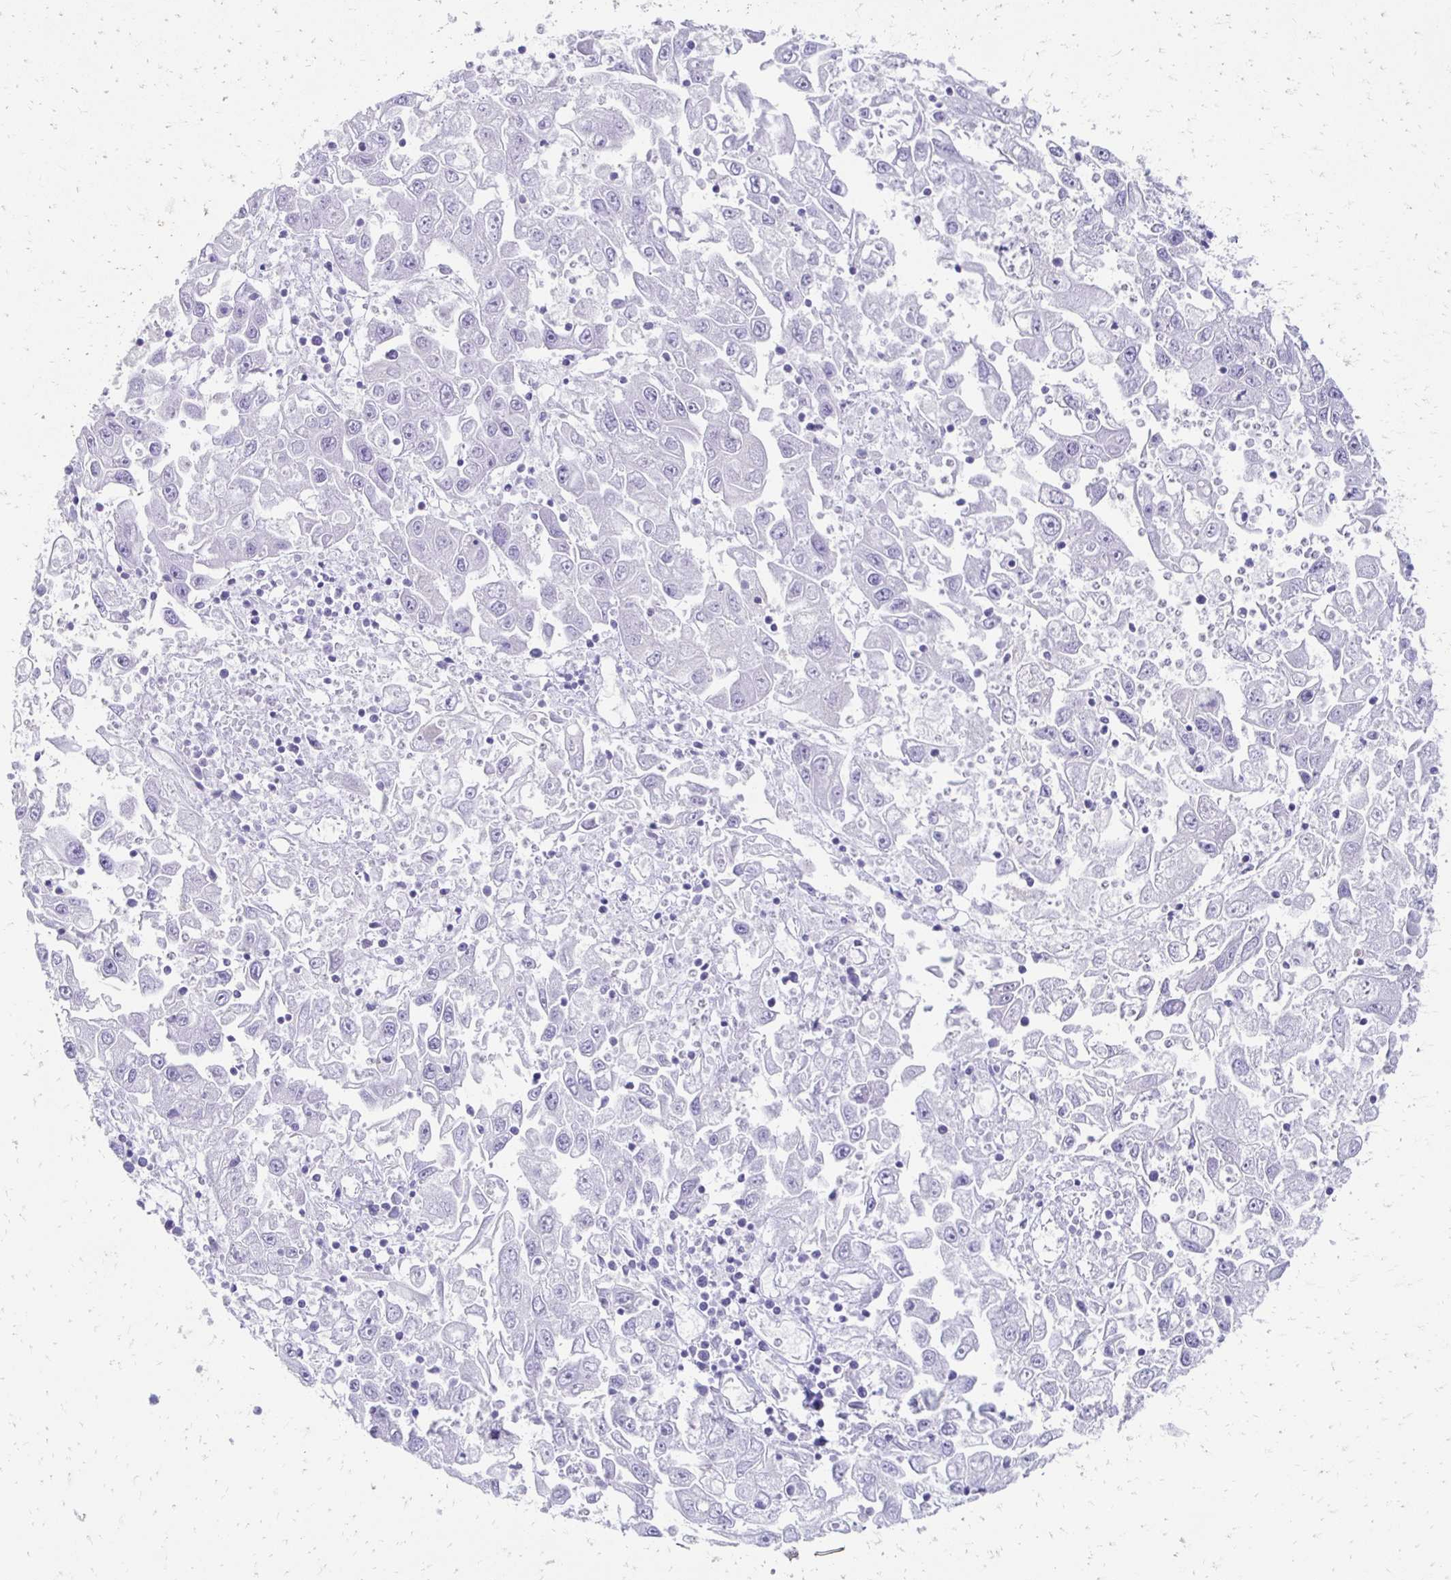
{"staining": {"intensity": "negative", "quantity": "none", "location": "none"}, "tissue": "endometrial cancer", "cell_type": "Tumor cells", "image_type": "cancer", "snomed": [{"axis": "morphology", "description": "Adenocarcinoma, NOS"}, {"axis": "topography", "description": "Uterus"}], "caption": "Immunohistochemistry histopathology image of endometrial cancer (adenocarcinoma) stained for a protein (brown), which shows no expression in tumor cells.", "gene": "TMEM54", "patient": {"sex": "female", "age": 62}}